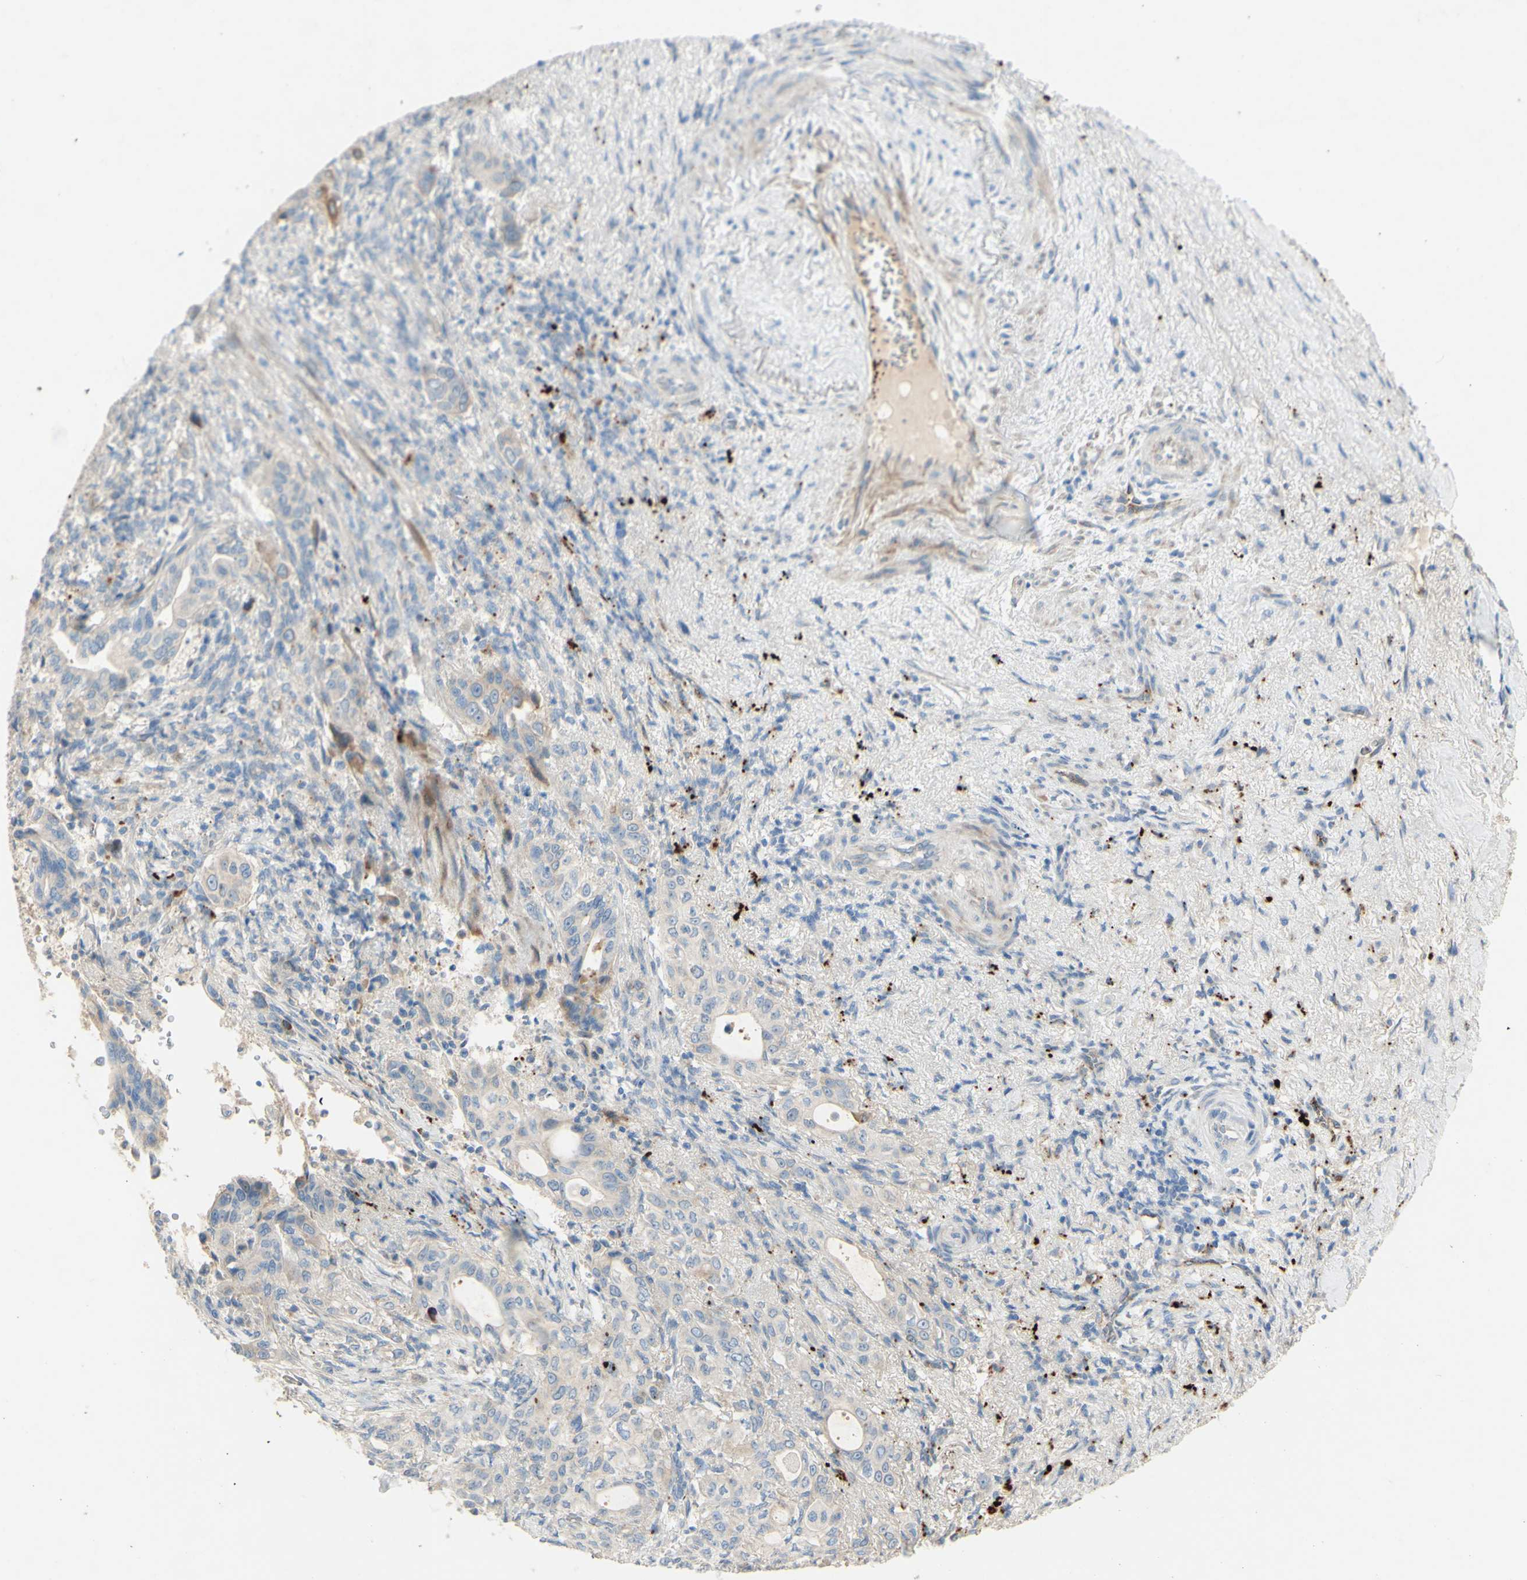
{"staining": {"intensity": "negative", "quantity": "none", "location": "none"}, "tissue": "liver cancer", "cell_type": "Tumor cells", "image_type": "cancer", "snomed": [{"axis": "morphology", "description": "Cholangiocarcinoma"}, {"axis": "topography", "description": "Liver"}], "caption": "An immunohistochemistry (IHC) image of liver cholangiocarcinoma is shown. There is no staining in tumor cells of liver cholangiocarcinoma.", "gene": "GAN", "patient": {"sex": "female", "age": 67}}